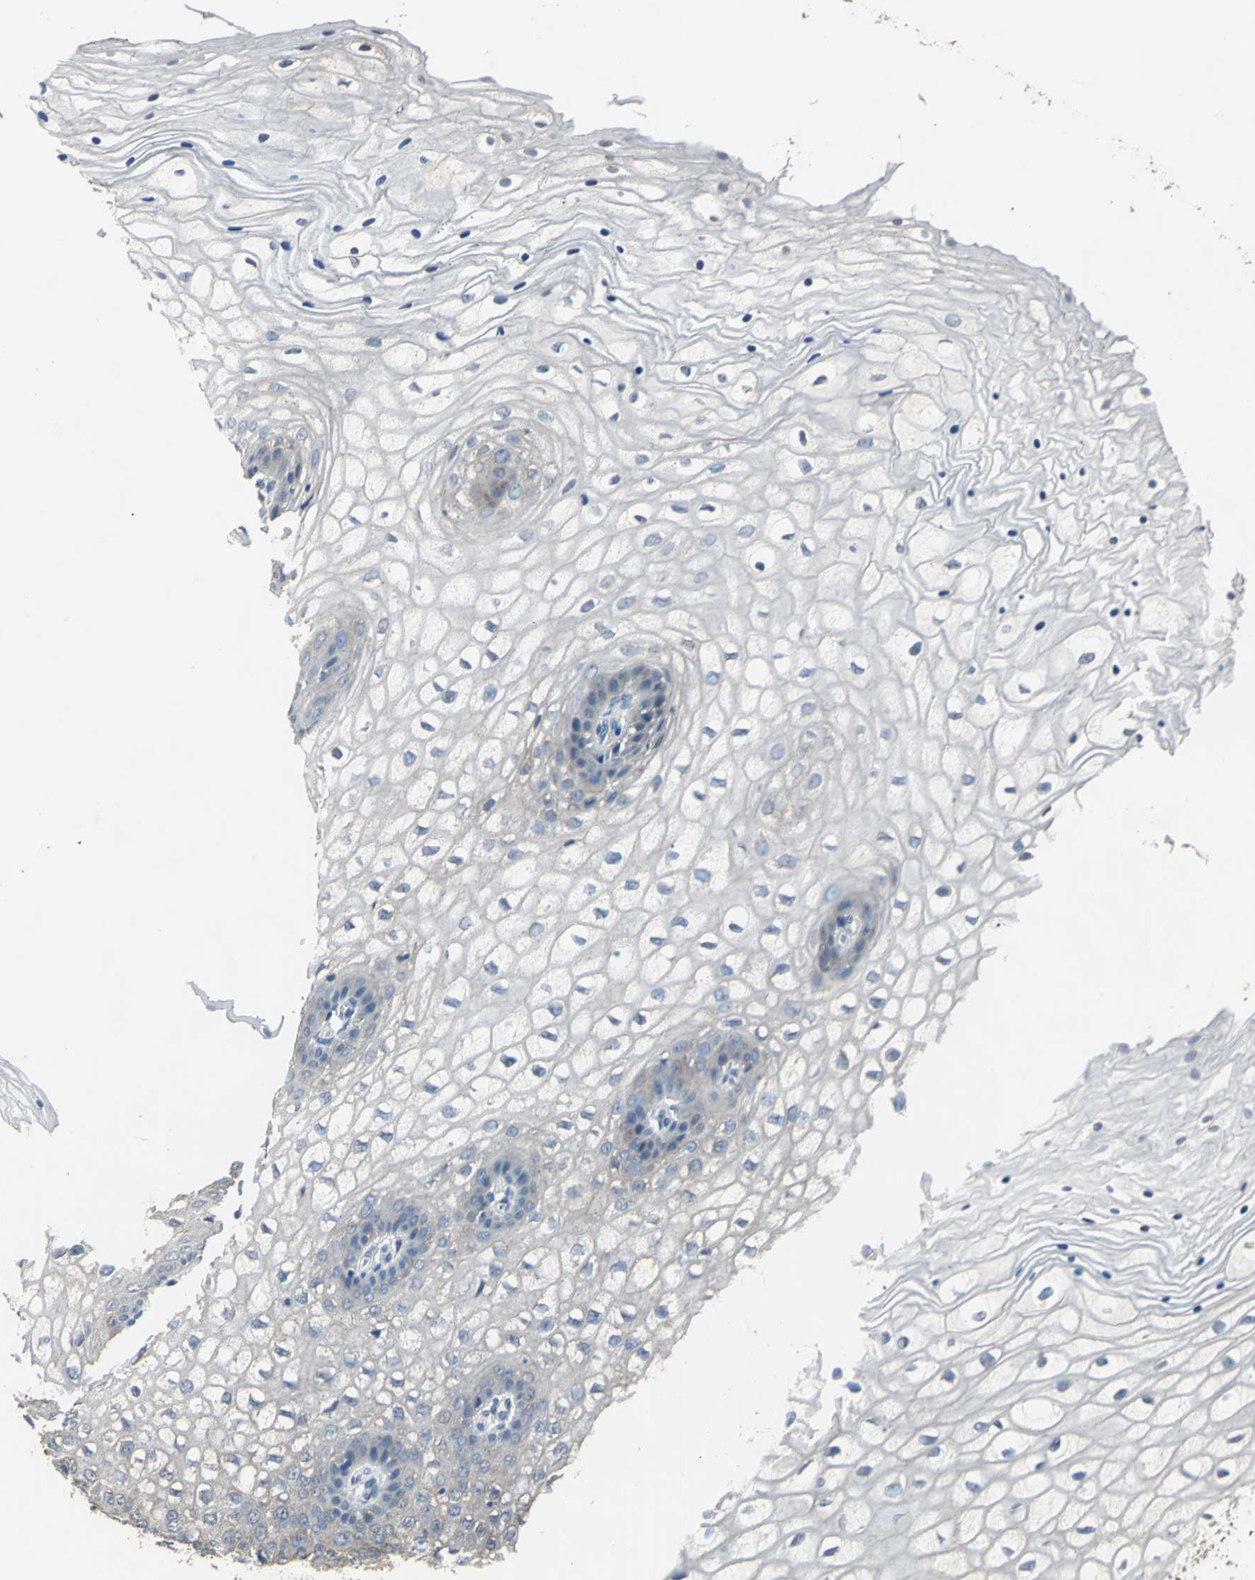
{"staining": {"intensity": "weak", "quantity": "25%-75%", "location": "cytoplasmic/membranous"}, "tissue": "vagina", "cell_type": "Squamous epithelial cells", "image_type": "normal", "snomed": [{"axis": "morphology", "description": "Normal tissue, NOS"}, {"axis": "topography", "description": "Vagina"}], "caption": "Vagina stained with DAB immunohistochemistry (IHC) shows low levels of weak cytoplasmic/membranous positivity in approximately 25%-75% of squamous epithelial cells.", "gene": "OCLN", "patient": {"sex": "female", "age": 34}}